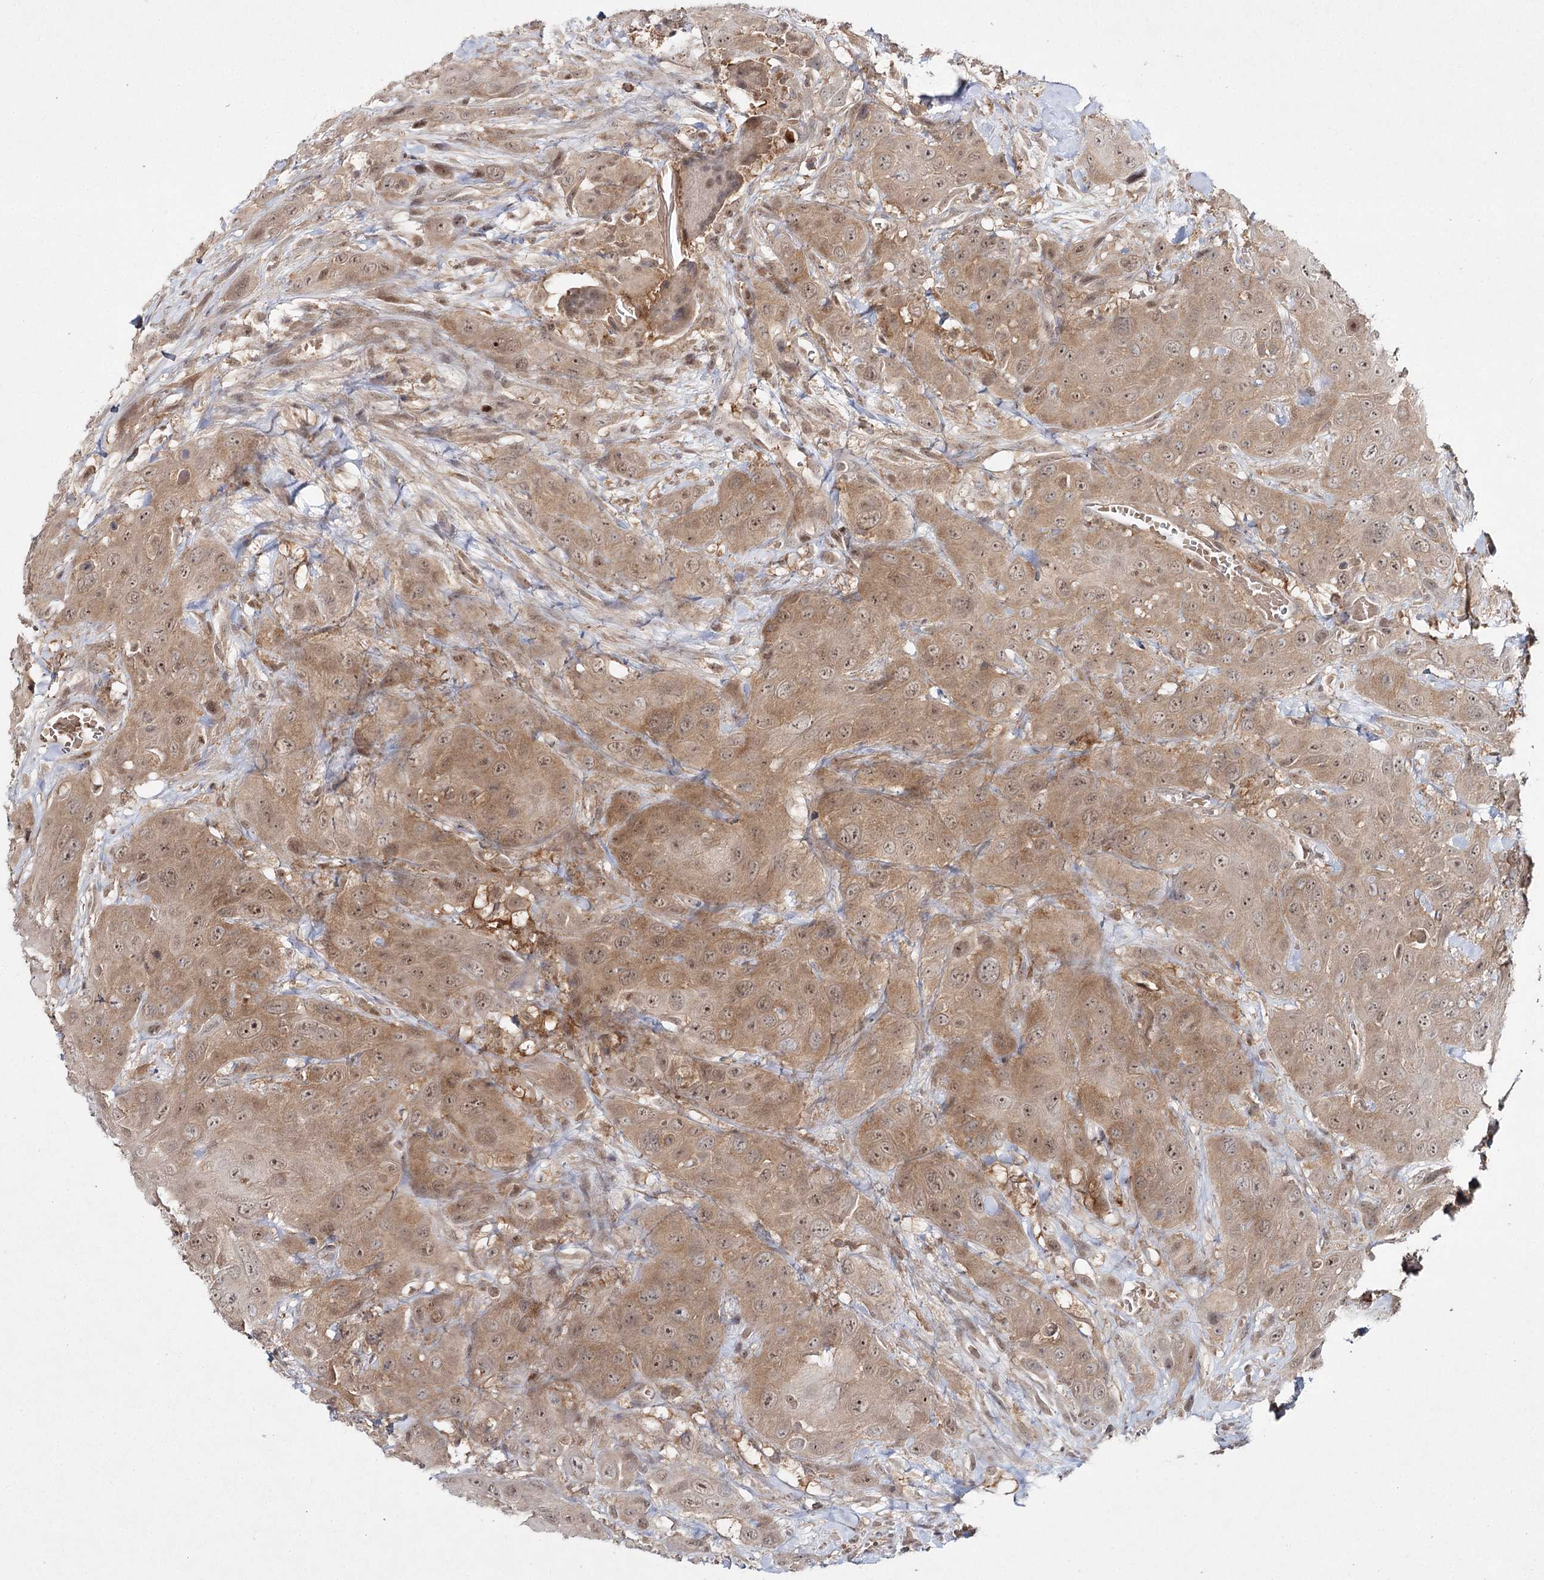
{"staining": {"intensity": "moderate", "quantity": ">75%", "location": "cytoplasmic/membranous,nuclear"}, "tissue": "head and neck cancer", "cell_type": "Tumor cells", "image_type": "cancer", "snomed": [{"axis": "morphology", "description": "Squamous cell carcinoma, NOS"}, {"axis": "topography", "description": "Head-Neck"}], "caption": "Protein expression by IHC displays moderate cytoplasmic/membranous and nuclear staining in about >75% of tumor cells in head and neck cancer. The staining was performed using DAB (3,3'-diaminobenzidine), with brown indicating positive protein expression. Nuclei are stained blue with hematoxylin.", "gene": "WDR44", "patient": {"sex": "male", "age": 81}}